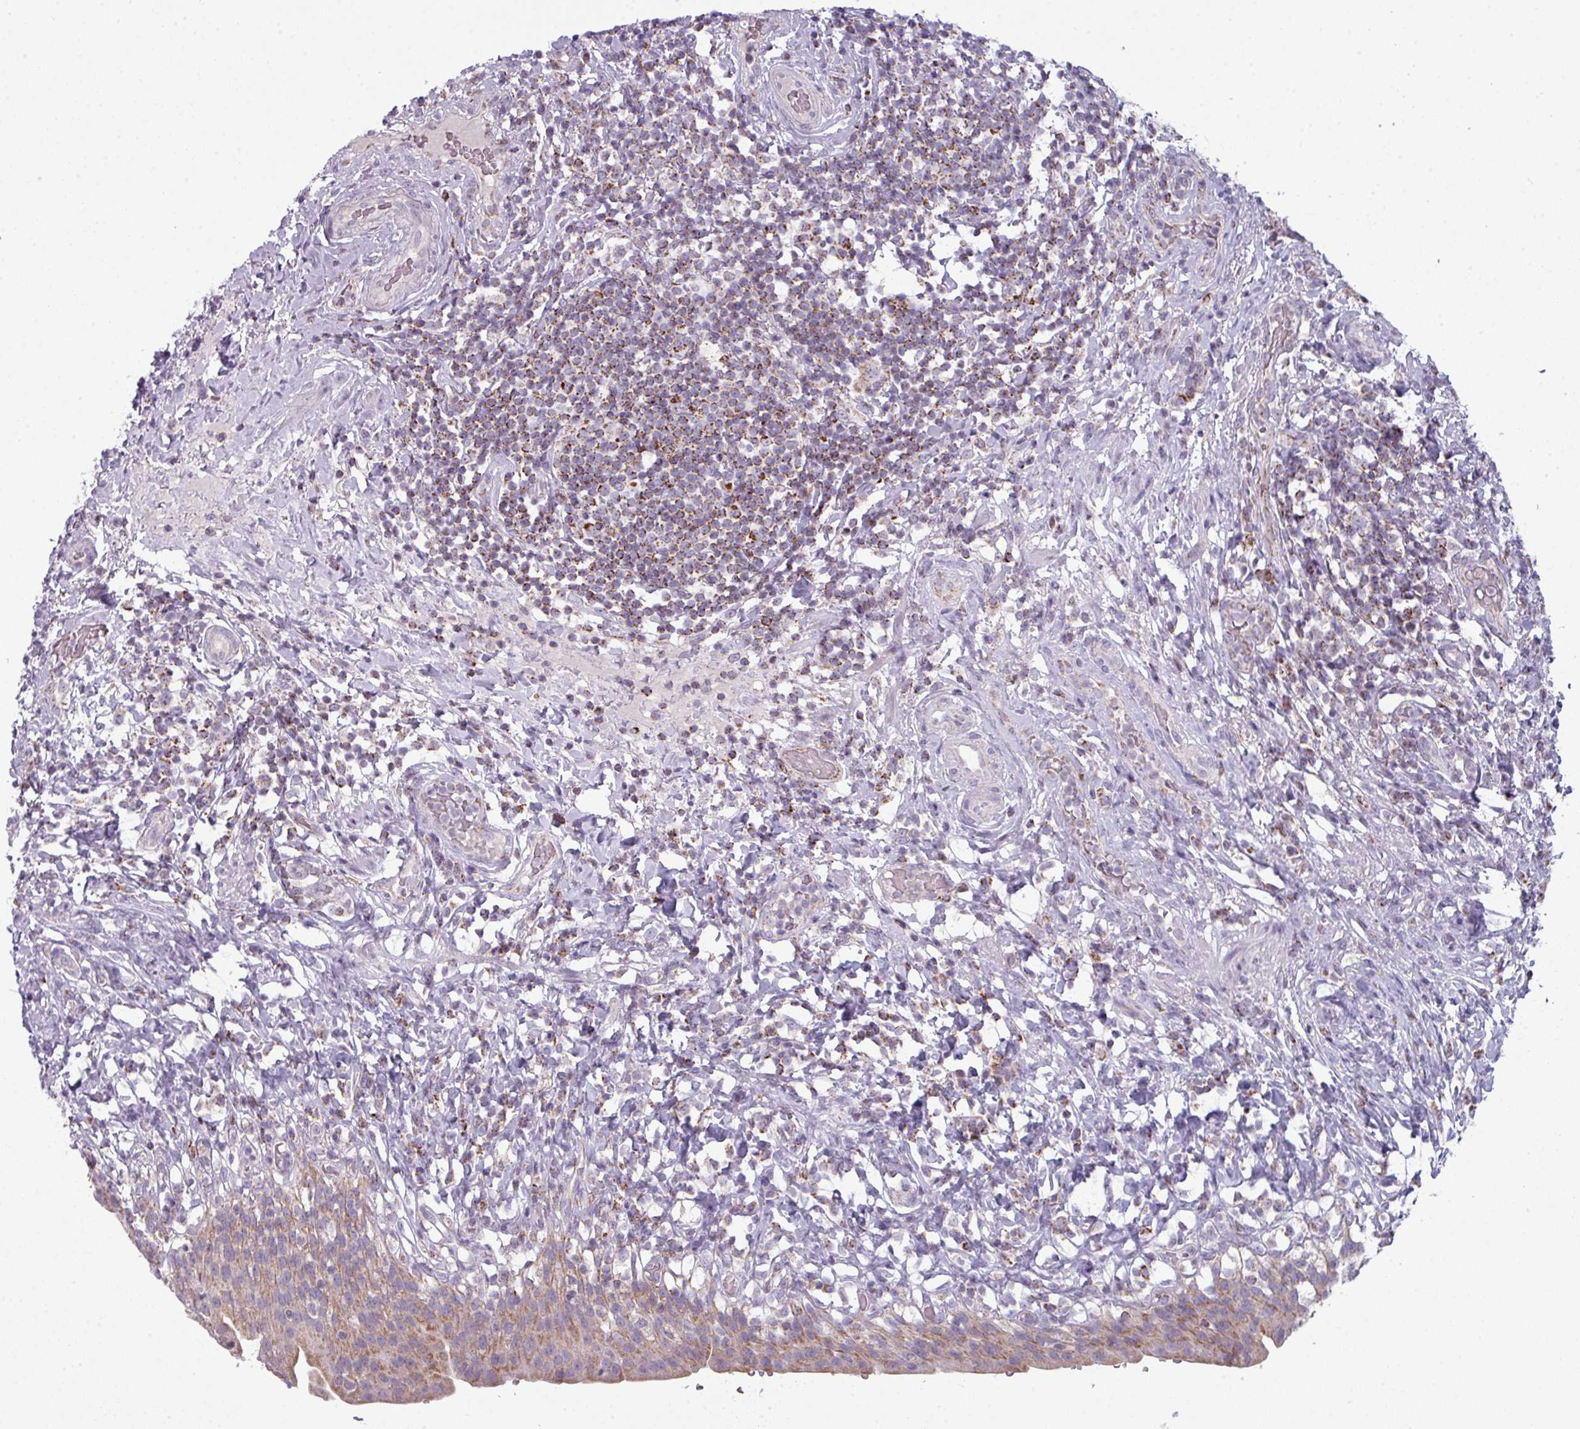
{"staining": {"intensity": "moderate", "quantity": ">75%", "location": "cytoplasmic/membranous"}, "tissue": "urinary bladder", "cell_type": "Urothelial cells", "image_type": "normal", "snomed": [{"axis": "morphology", "description": "Normal tissue, NOS"}, {"axis": "morphology", "description": "Inflammation, NOS"}, {"axis": "topography", "description": "Urinary bladder"}], "caption": "The image shows immunohistochemical staining of unremarkable urinary bladder. There is moderate cytoplasmic/membranous expression is present in approximately >75% of urothelial cells.", "gene": "ZNF615", "patient": {"sex": "male", "age": 64}}